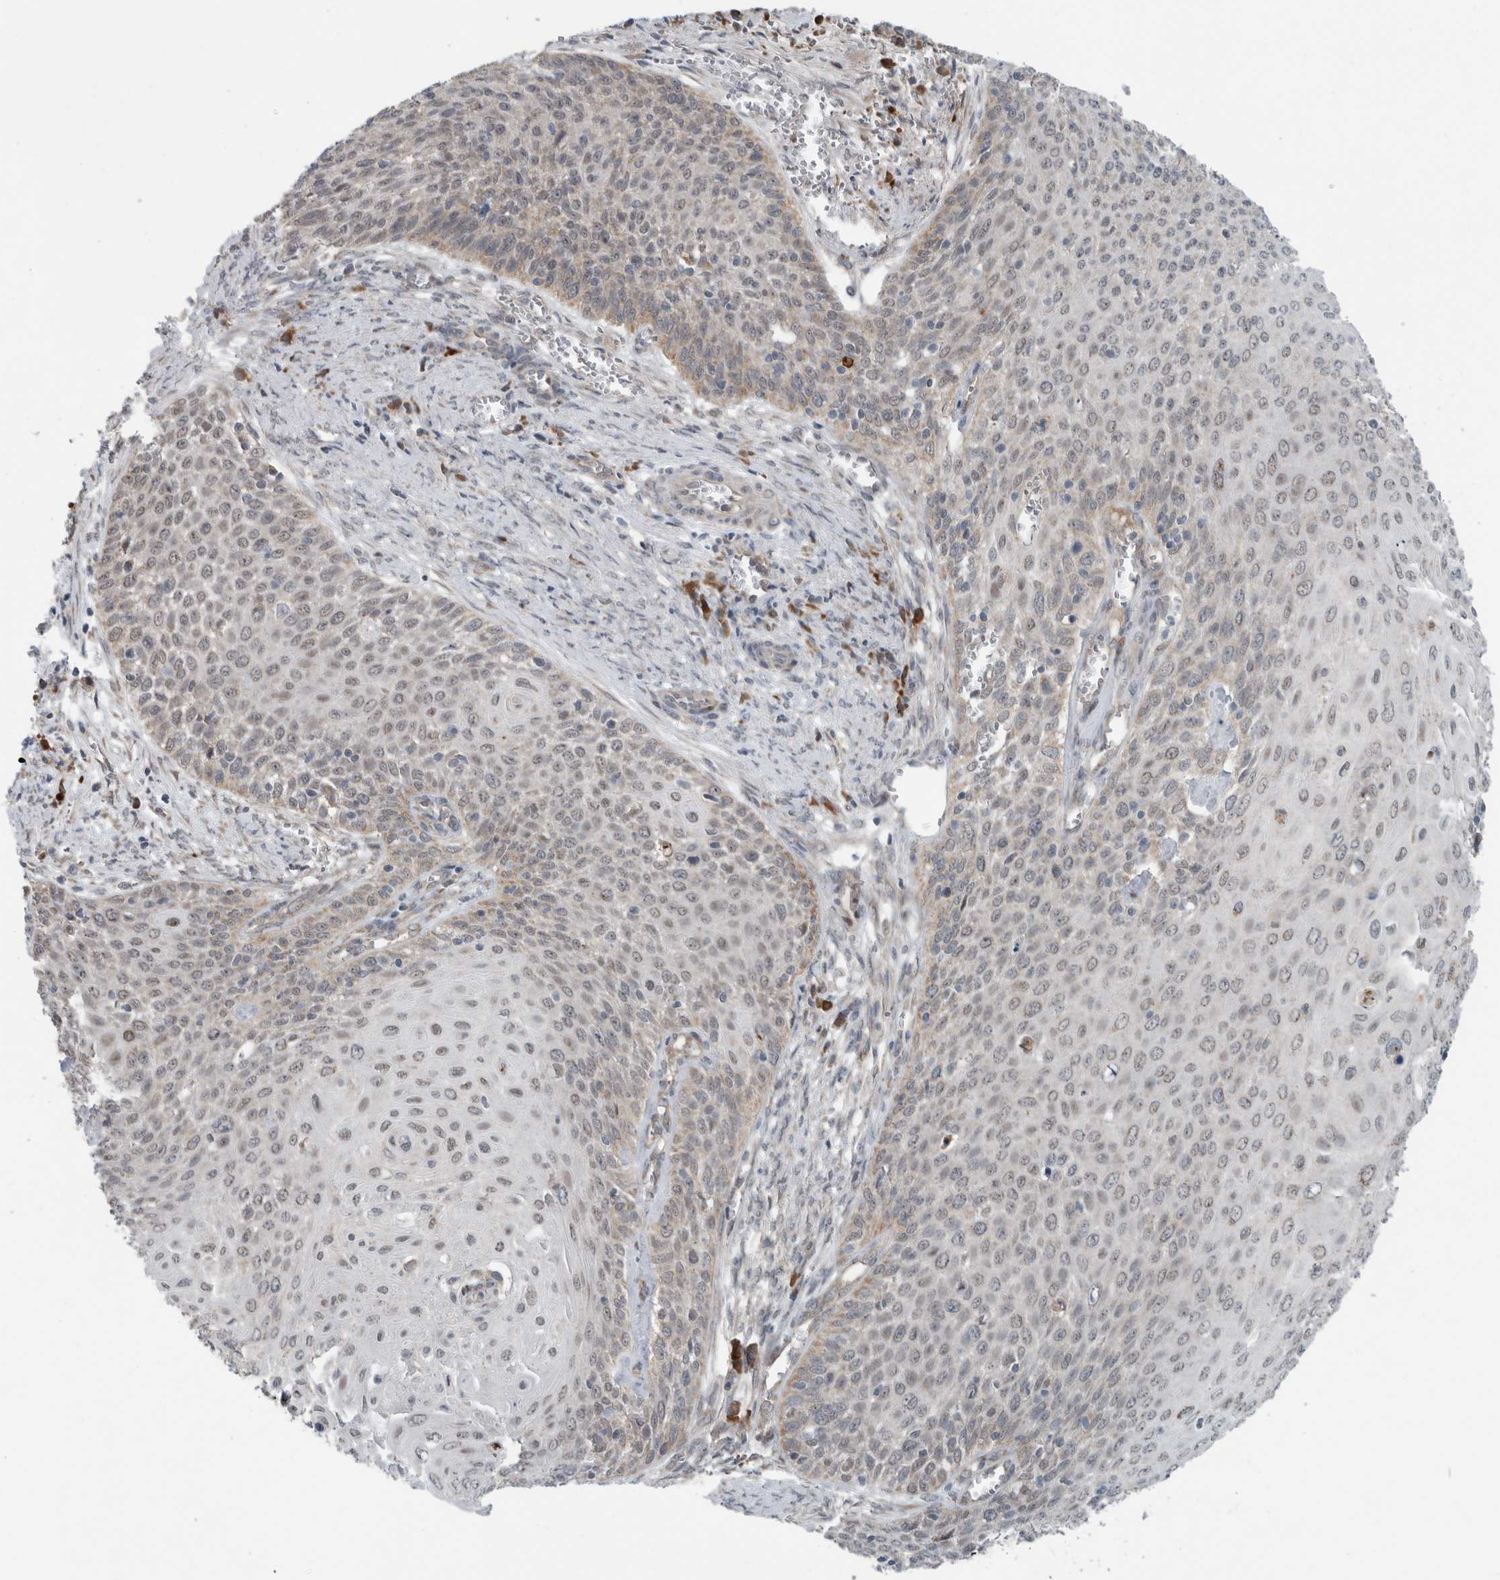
{"staining": {"intensity": "weak", "quantity": "<25%", "location": "cytoplasmic/membranous"}, "tissue": "cervical cancer", "cell_type": "Tumor cells", "image_type": "cancer", "snomed": [{"axis": "morphology", "description": "Squamous cell carcinoma, NOS"}, {"axis": "topography", "description": "Cervix"}], "caption": "Immunohistochemistry of squamous cell carcinoma (cervical) displays no expression in tumor cells.", "gene": "GBA2", "patient": {"sex": "female", "age": 39}}